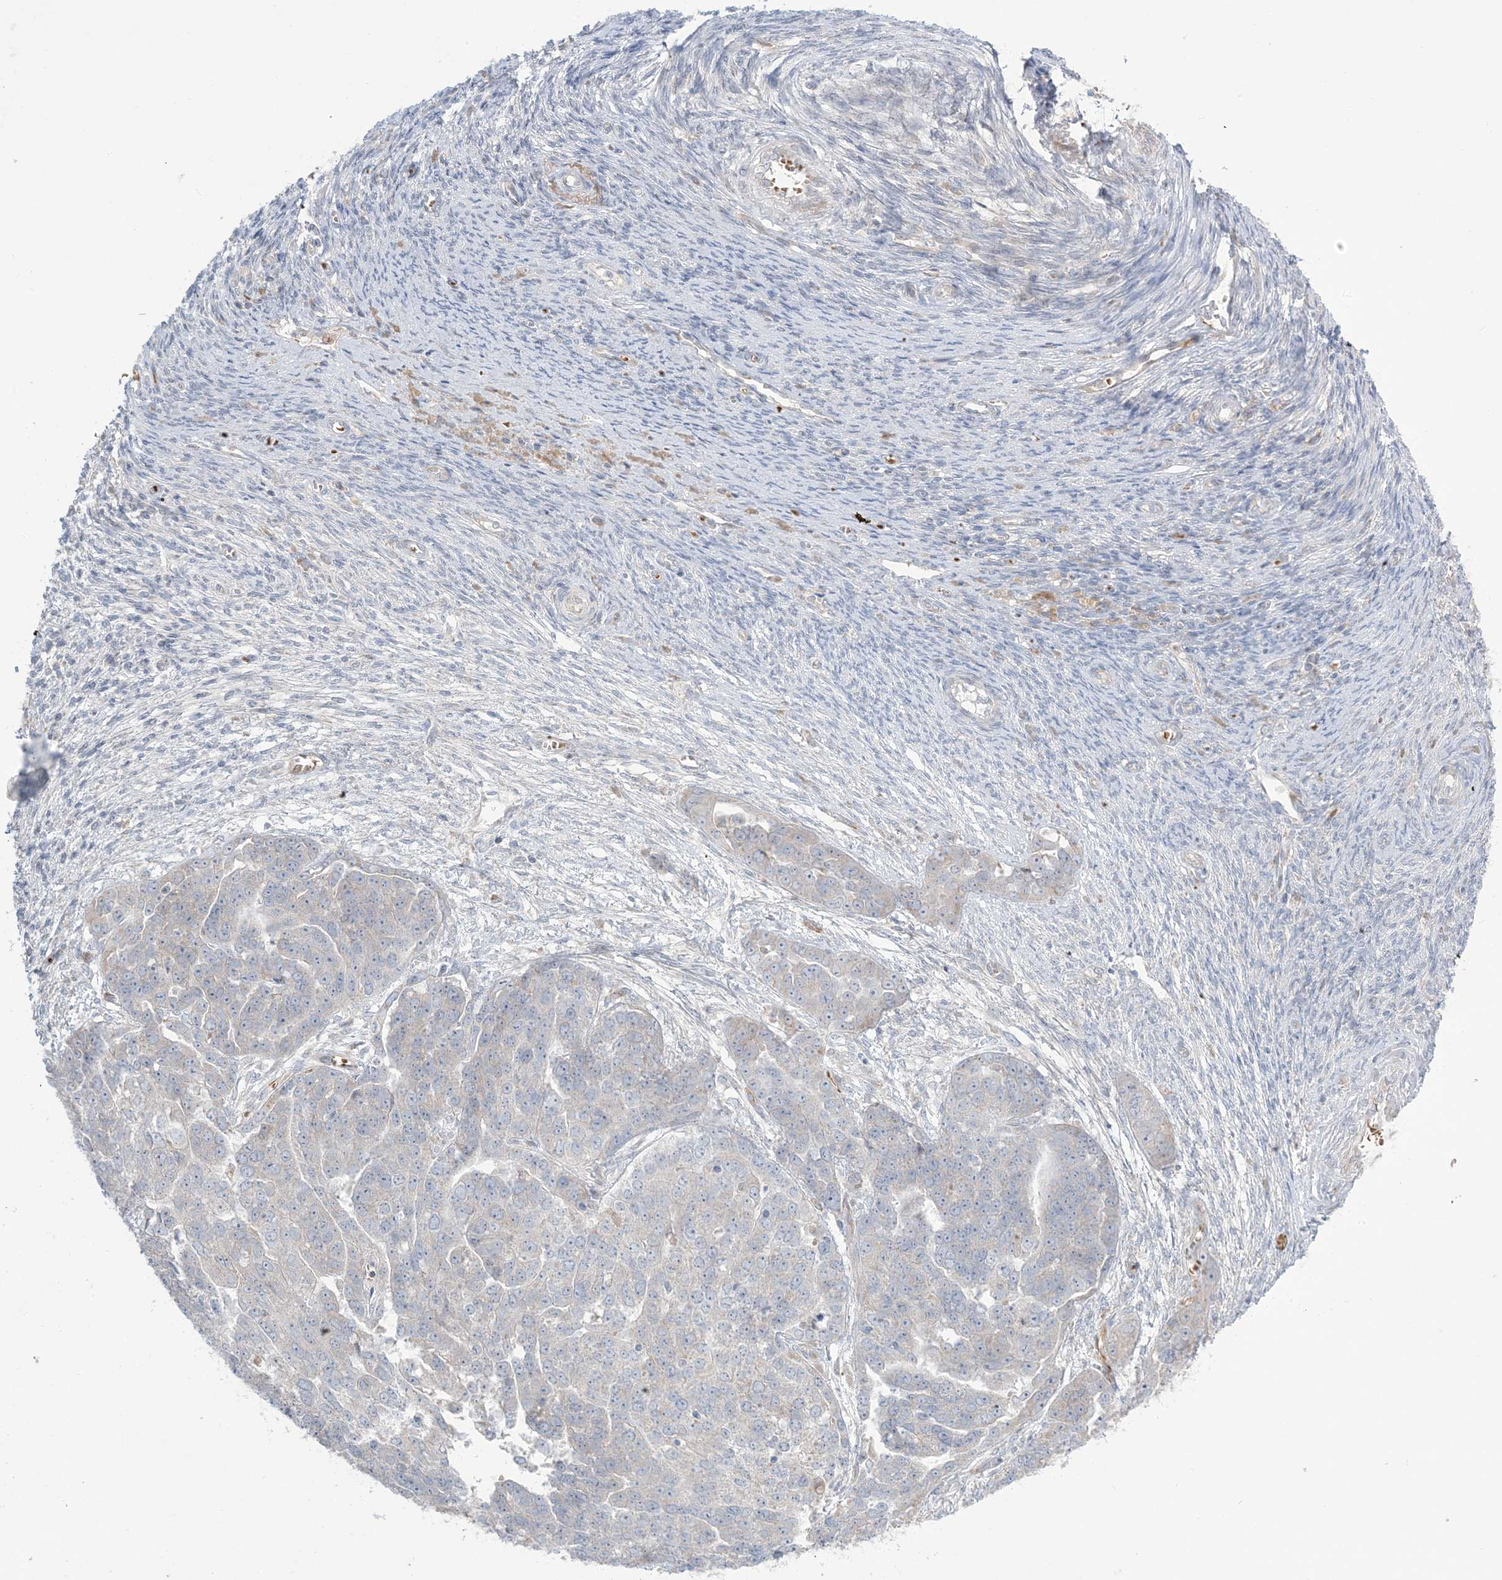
{"staining": {"intensity": "negative", "quantity": "none", "location": "none"}, "tissue": "ovarian cancer", "cell_type": "Tumor cells", "image_type": "cancer", "snomed": [{"axis": "morphology", "description": "Cystadenocarcinoma, serous, NOS"}, {"axis": "topography", "description": "Ovary"}], "caption": "The micrograph displays no significant expression in tumor cells of ovarian cancer.", "gene": "MMGT1", "patient": {"sex": "female", "age": 44}}